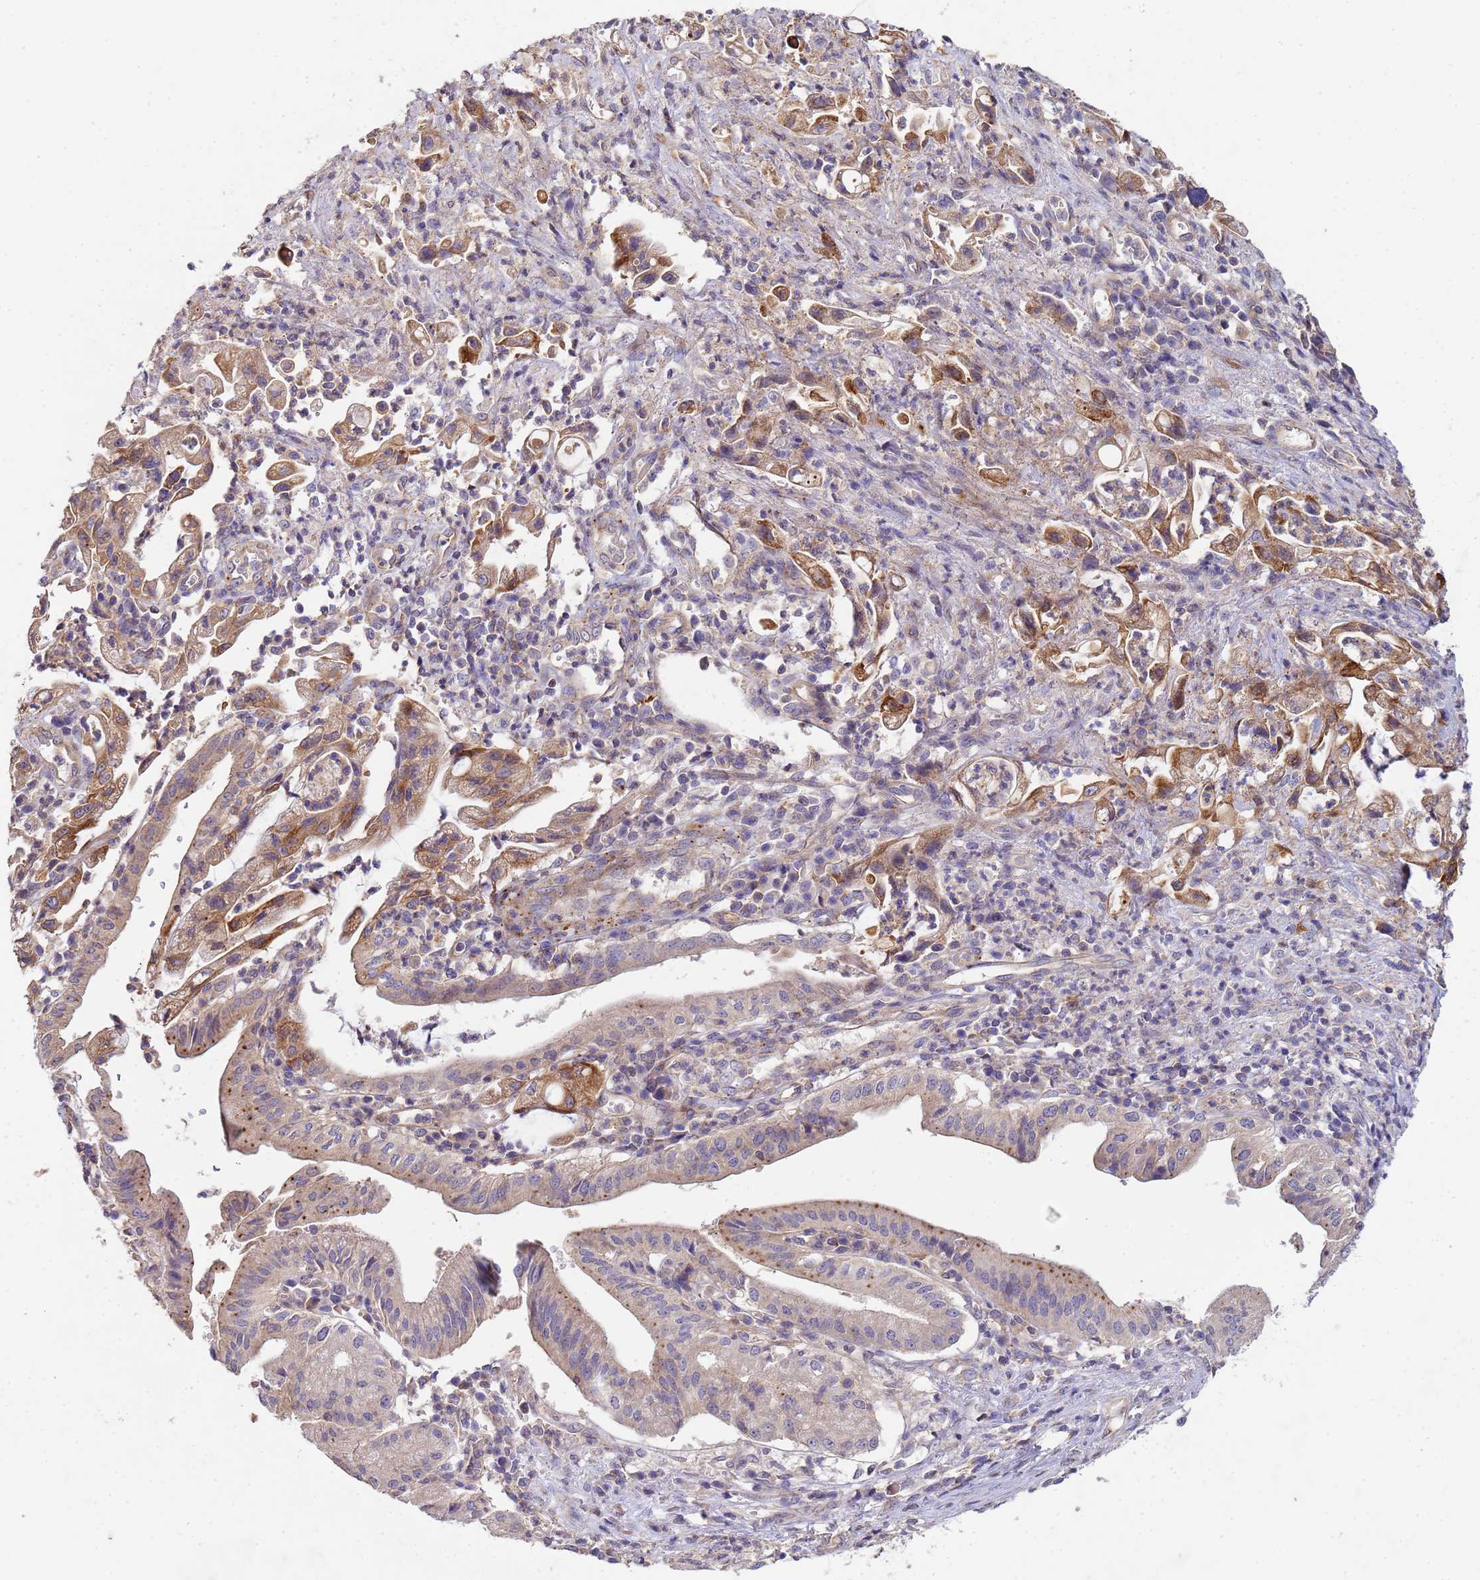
{"staining": {"intensity": "moderate", "quantity": ">75%", "location": "cytoplasmic/membranous"}, "tissue": "pancreatic cancer", "cell_type": "Tumor cells", "image_type": "cancer", "snomed": [{"axis": "morphology", "description": "Adenocarcinoma, NOS"}, {"axis": "topography", "description": "Pancreas"}], "caption": "A brown stain shows moderate cytoplasmic/membranous staining of a protein in human pancreatic adenocarcinoma tumor cells. (DAB (3,3'-diaminobenzidine) = brown stain, brightfield microscopy at high magnification).", "gene": "CDC34", "patient": {"sex": "female", "age": 61}}